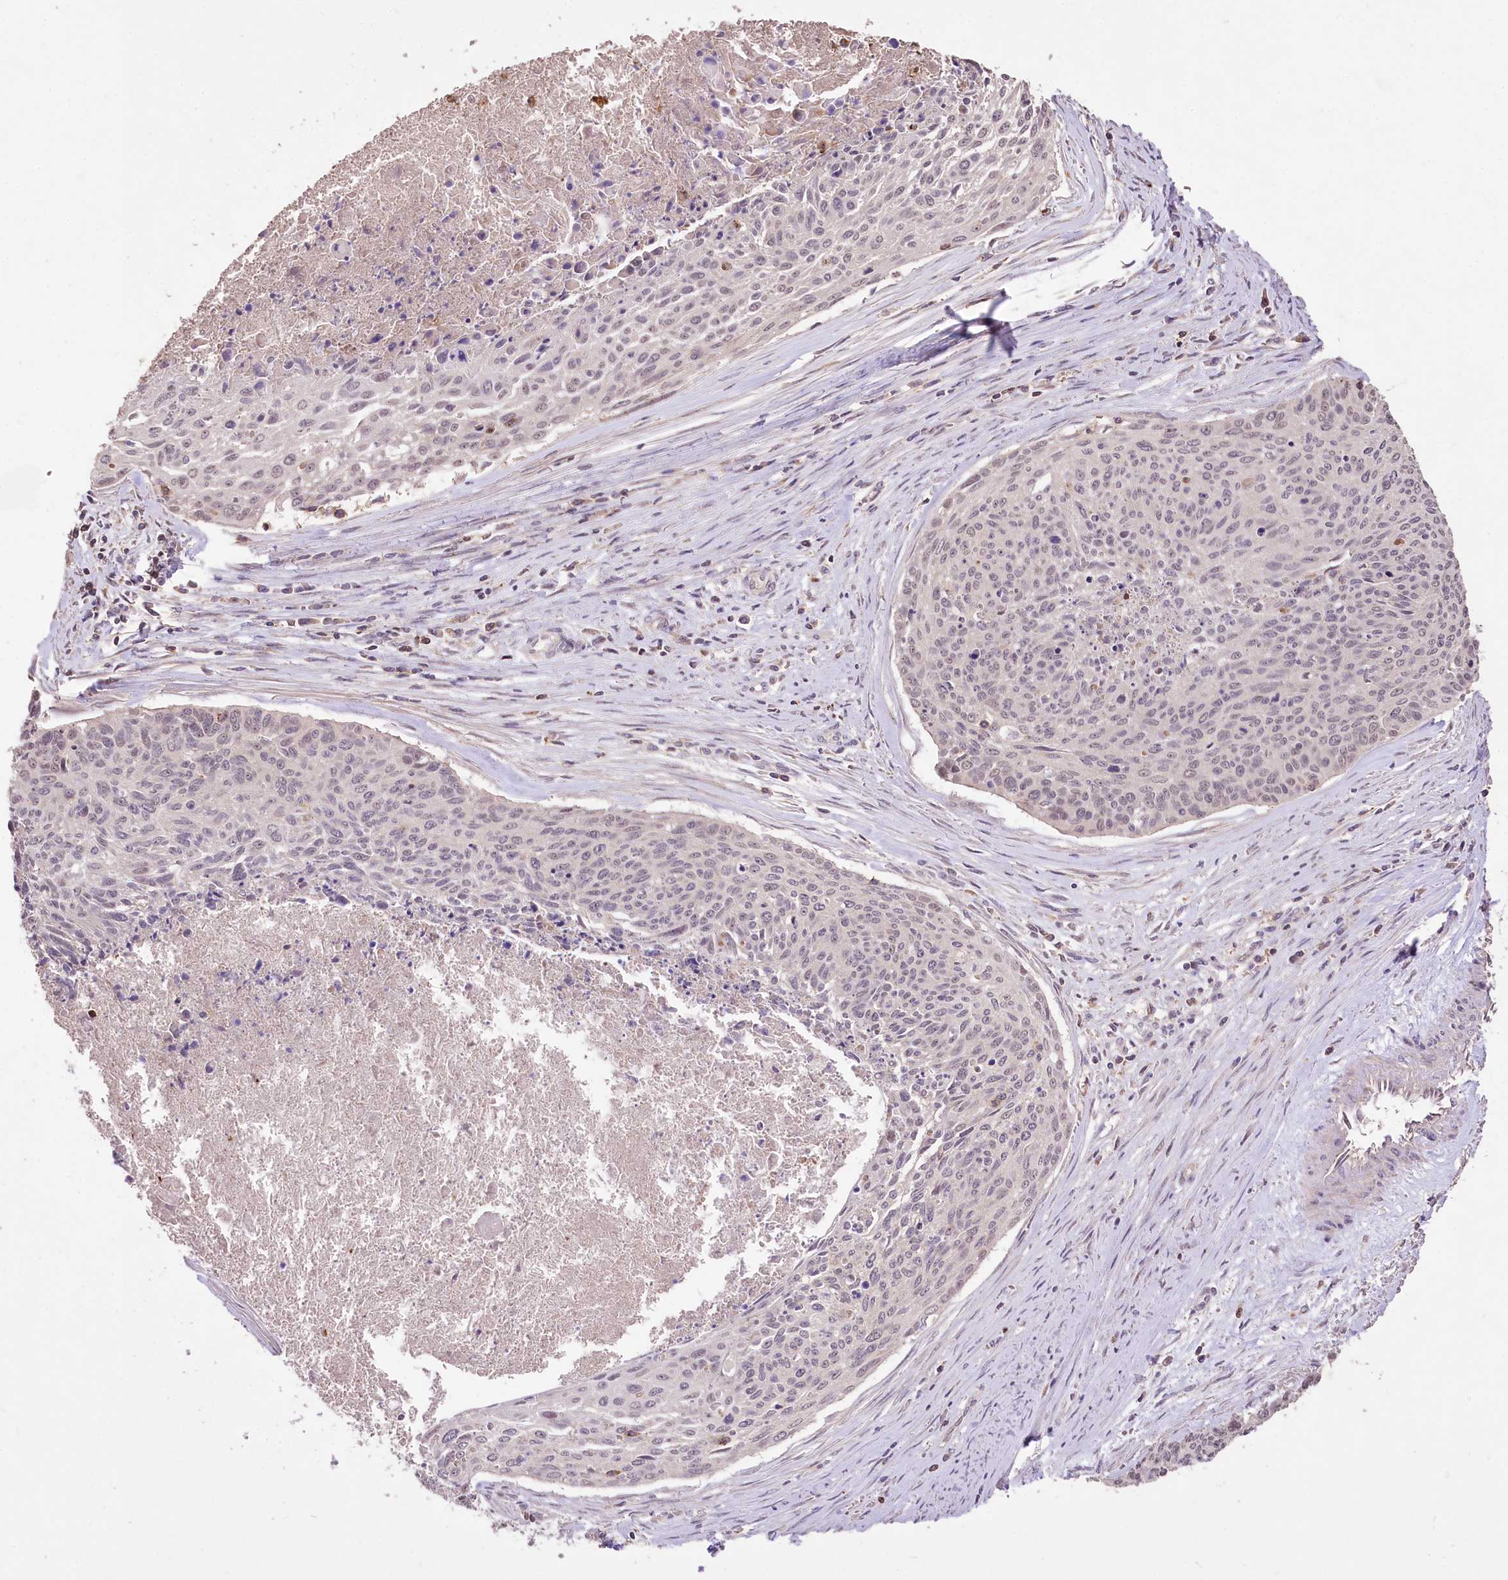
{"staining": {"intensity": "negative", "quantity": "none", "location": "none"}, "tissue": "cervical cancer", "cell_type": "Tumor cells", "image_type": "cancer", "snomed": [{"axis": "morphology", "description": "Squamous cell carcinoma, NOS"}, {"axis": "topography", "description": "Cervix"}], "caption": "A micrograph of cervical squamous cell carcinoma stained for a protein displays no brown staining in tumor cells. (IHC, brightfield microscopy, high magnification).", "gene": "SERGEF", "patient": {"sex": "female", "age": 55}}